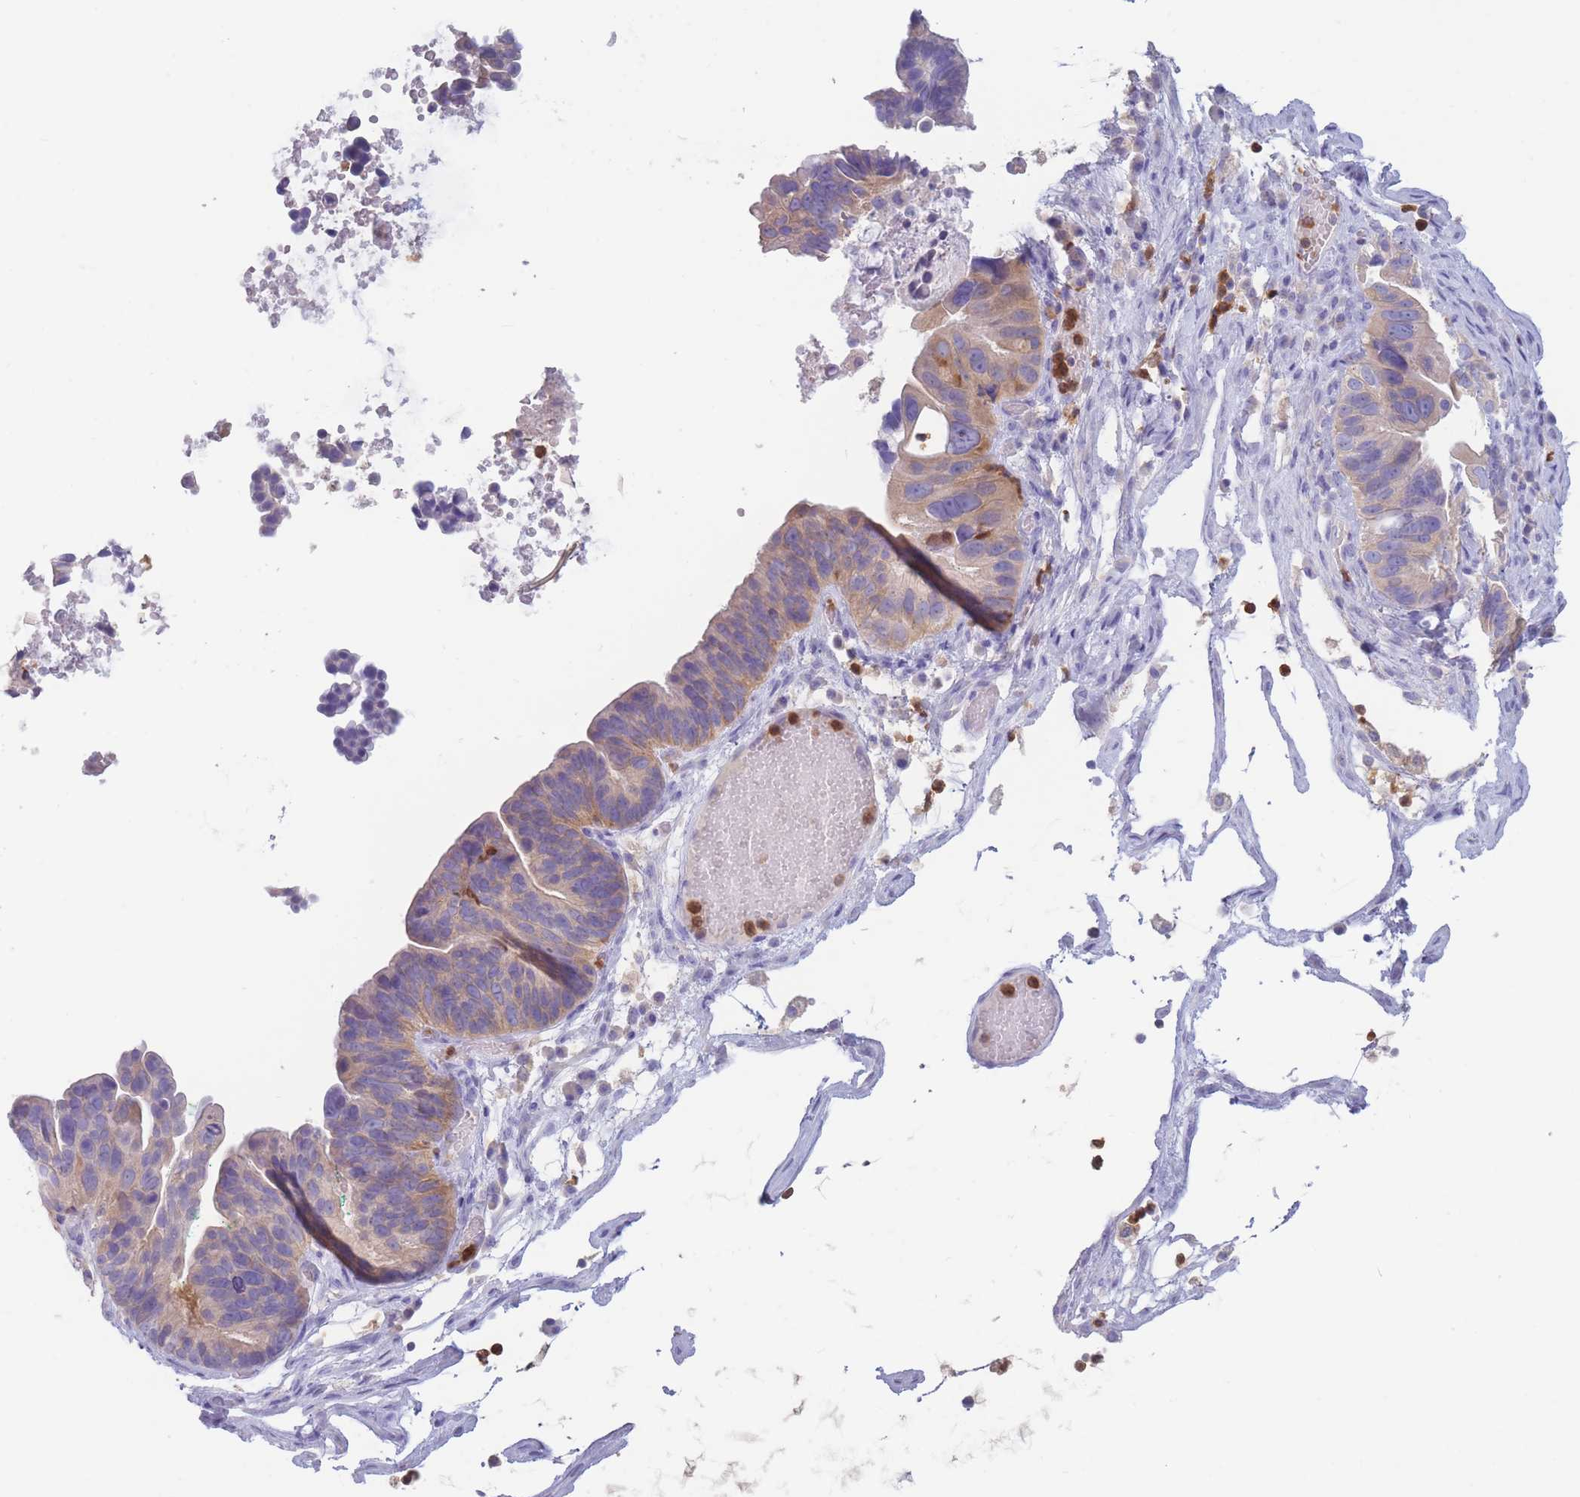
{"staining": {"intensity": "weak", "quantity": "25%-75%", "location": "cytoplasmic/membranous"}, "tissue": "ovarian cancer", "cell_type": "Tumor cells", "image_type": "cancer", "snomed": [{"axis": "morphology", "description": "Cystadenocarcinoma, serous, NOS"}, {"axis": "topography", "description": "Ovary"}], "caption": "DAB (3,3'-diaminobenzidine) immunohistochemical staining of ovarian serous cystadenocarcinoma displays weak cytoplasmic/membranous protein expression in approximately 25%-75% of tumor cells.", "gene": "ST3GAL4", "patient": {"sex": "female", "age": 56}}